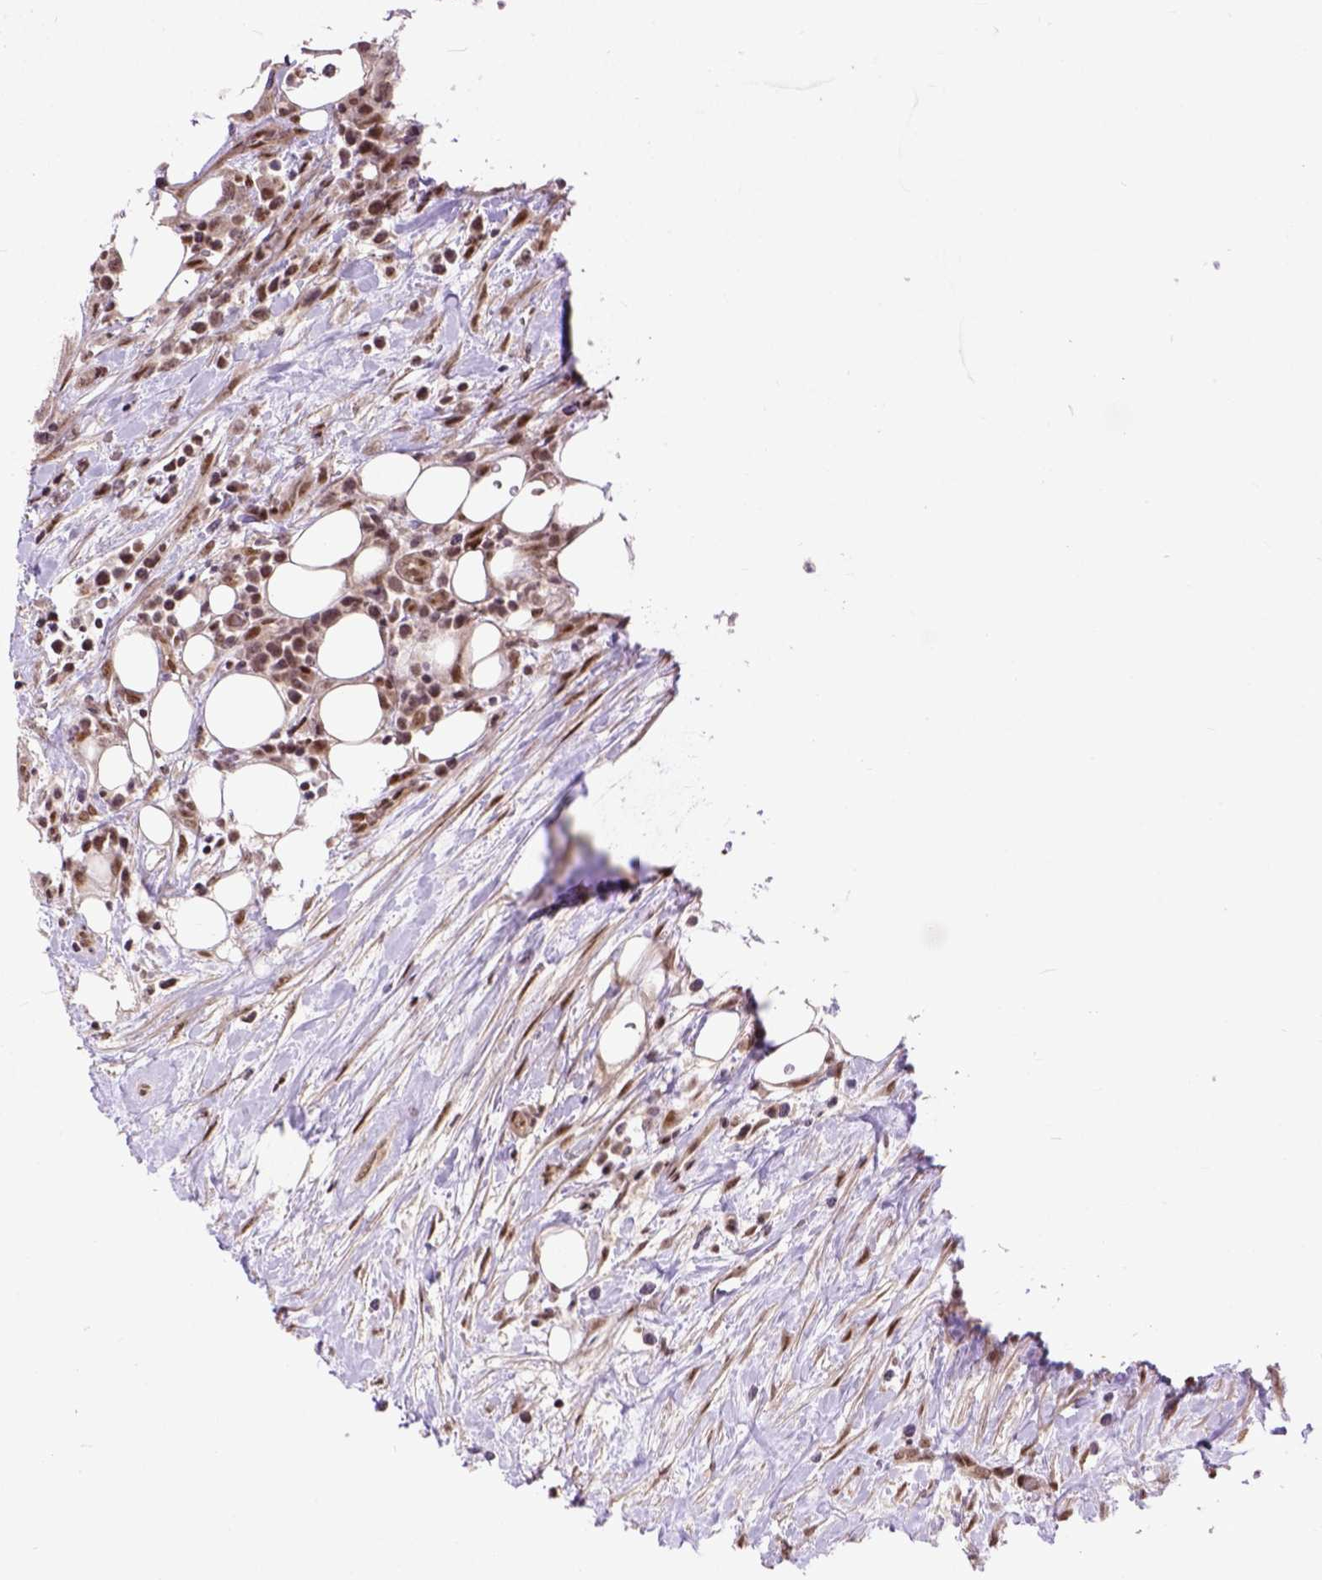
{"staining": {"intensity": "weak", "quantity": ">75%", "location": "nuclear"}, "tissue": "lymphoma", "cell_type": "Tumor cells", "image_type": "cancer", "snomed": [{"axis": "morphology", "description": "Malignant lymphoma, non-Hodgkin's type, High grade"}, {"axis": "topography", "description": "Soft tissue"}], "caption": "Immunohistochemical staining of lymphoma displays weak nuclear protein staining in about >75% of tumor cells. Immunohistochemistry (ihc) stains the protein in brown and the nuclei are stained blue.", "gene": "ZNF630", "patient": {"sex": "female", "age": 56}}